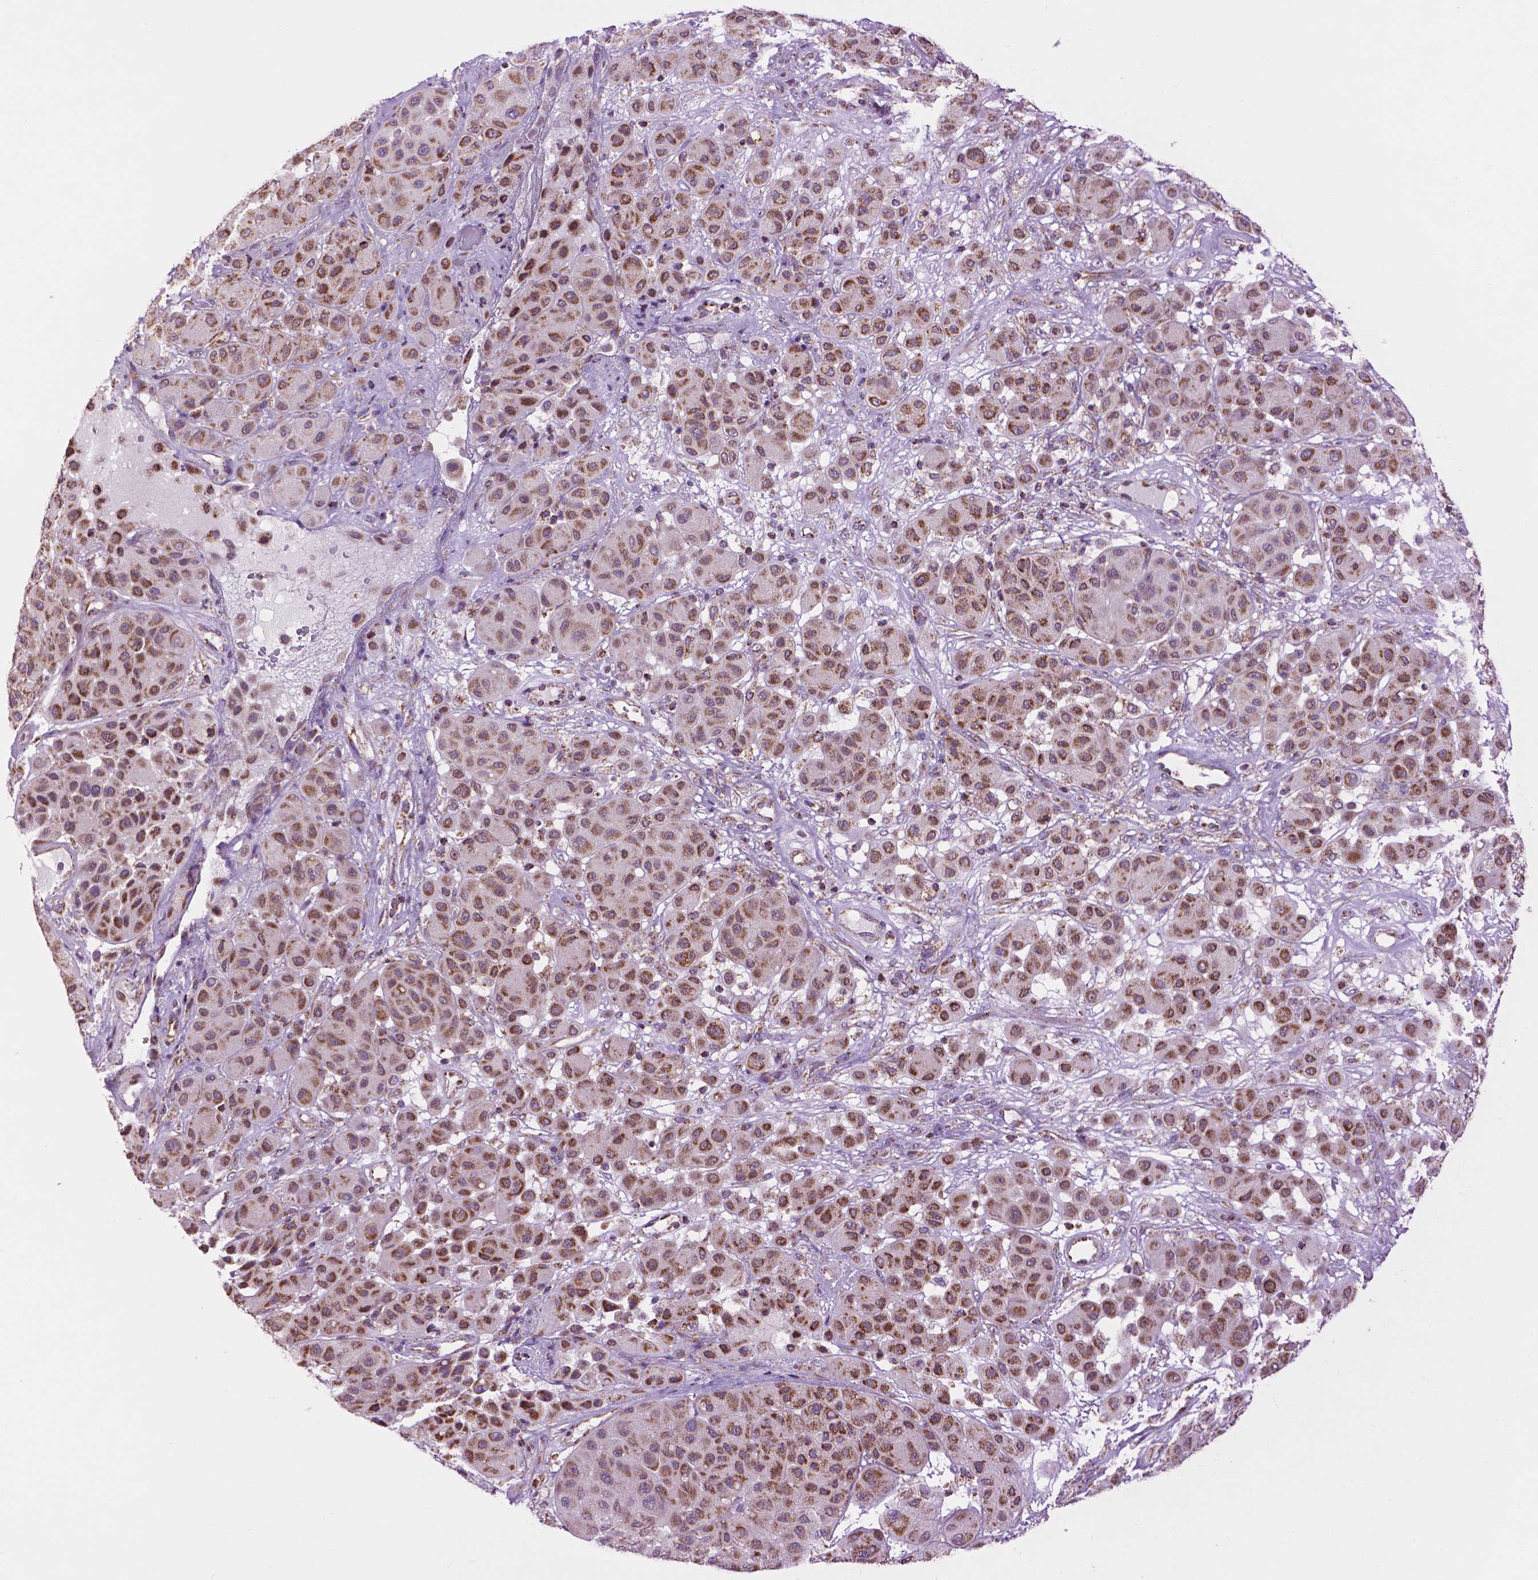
{"staining": {"intensity": "strong", "quantity": ">75%", "location": "cytoplasmic/membranous"}, "tissue": "melanoma", "cell_type": "Tumor cells", "image_type": "cancer", "snomed": [{"axis": "morphology", "description": "Malignant melanoma, Metastatic site"}, {"axis": "topography", "description": "Smooth muscle"}], "caption": "Melanoma stained with a protein marker reveals strong staining in tumor cells.", "gene": "PYCR3", "patient": {"sex": "male", "age": 41}}